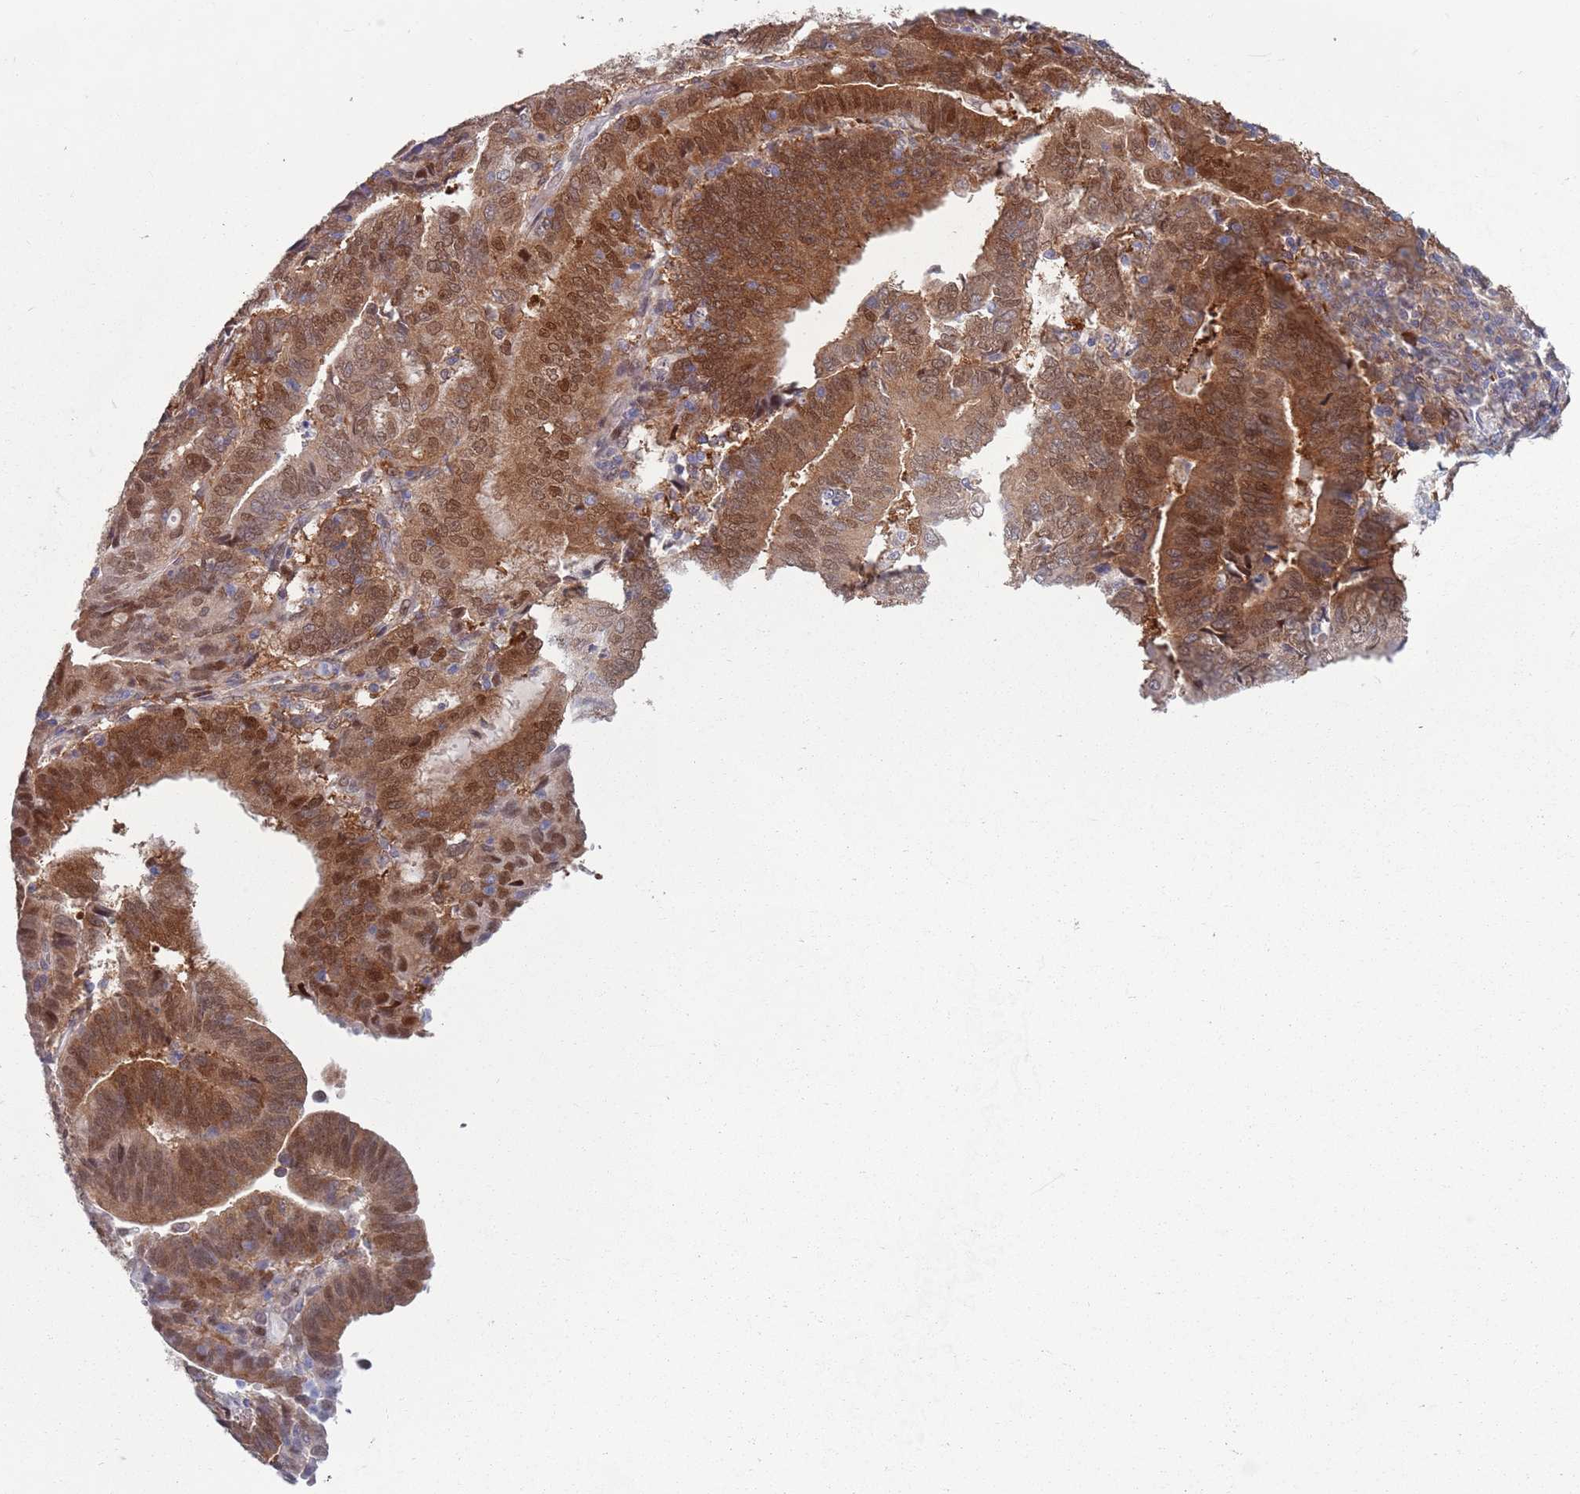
{"staining": {"intensity": "strong", "quantity": ">75%", "location": "cytoplasmic/membranous,nuclear"}, "tissue": "endometrial cancer", "cell_type": "Tumor cells", "image_type": "cancer", "snomed": [{"axis": "morphology", "description": "Adenocarcinoma, NOS"}, {"axis": "topography", "description": "Endometrium"}], "caption": "Adenocarcinoma (endometrial) tissue exhibits strong cytoplasmic/membranous and nuclear staining in approximately >75% of tumor cells, visualized by immunohistochemistry.", "gene": "CLNS1A", "patient": {"sex": "female", "age": 70}}